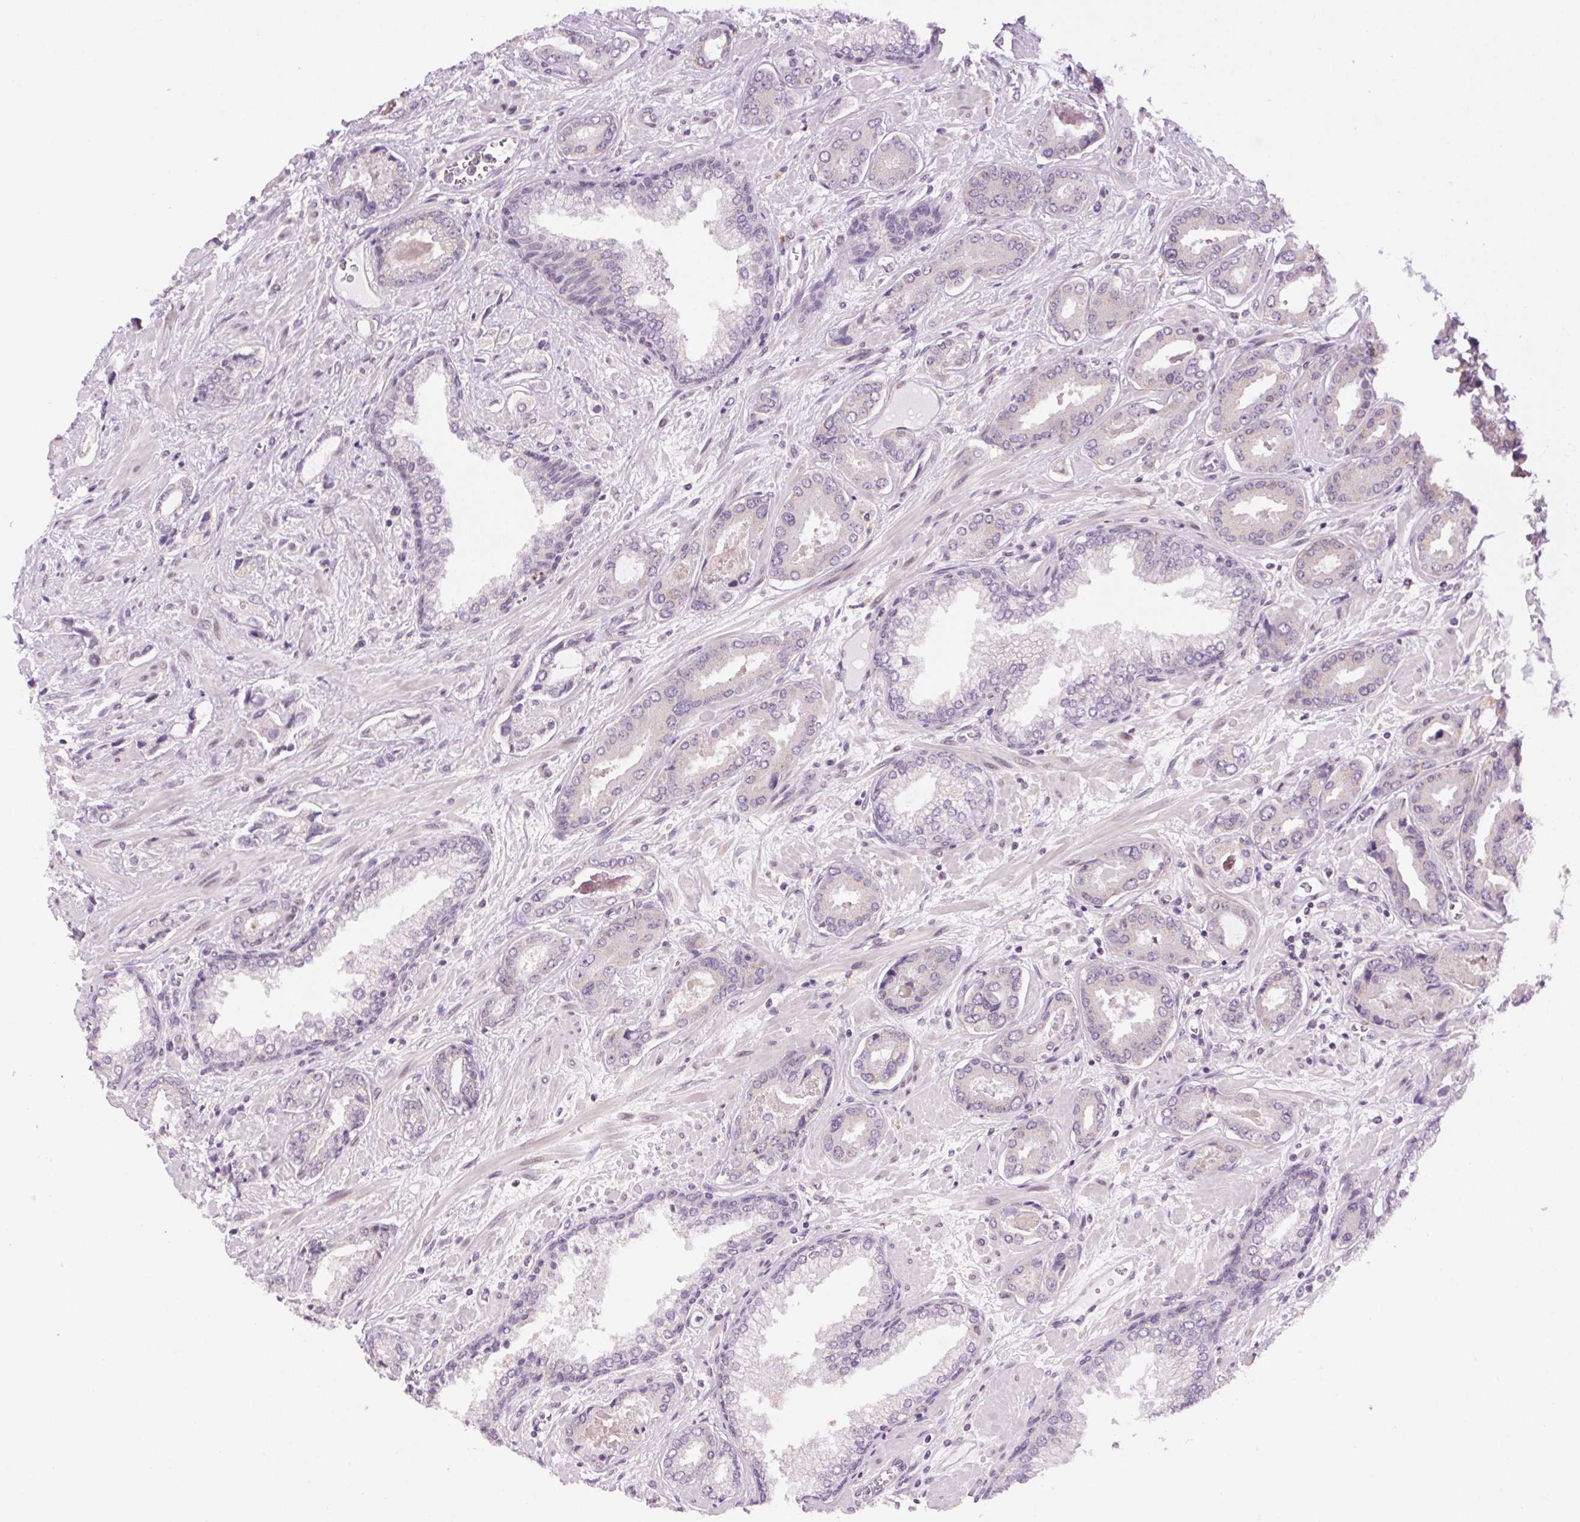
{"staining": {"intensity": "negative", "quantity": "none", "location": "none"}, "tissue": "prostate cancer", "cell_type": "Tumor cells", "image_type": "cancer", "snomed": [{"axis": "morphology", "description": "Adenocarcinoma, Low grade"}, {"axis": "topography", "description": "Prostate"}], "caption": "This micrograph is of prostate cancer stained with immunohistochemistry (IHC) to label a protein in brown with the nuclei are counter-stained blue. There is no expression in tumor cells.", "gene": "SMIM13", "patient": {"sex": "male", "age": 61}}